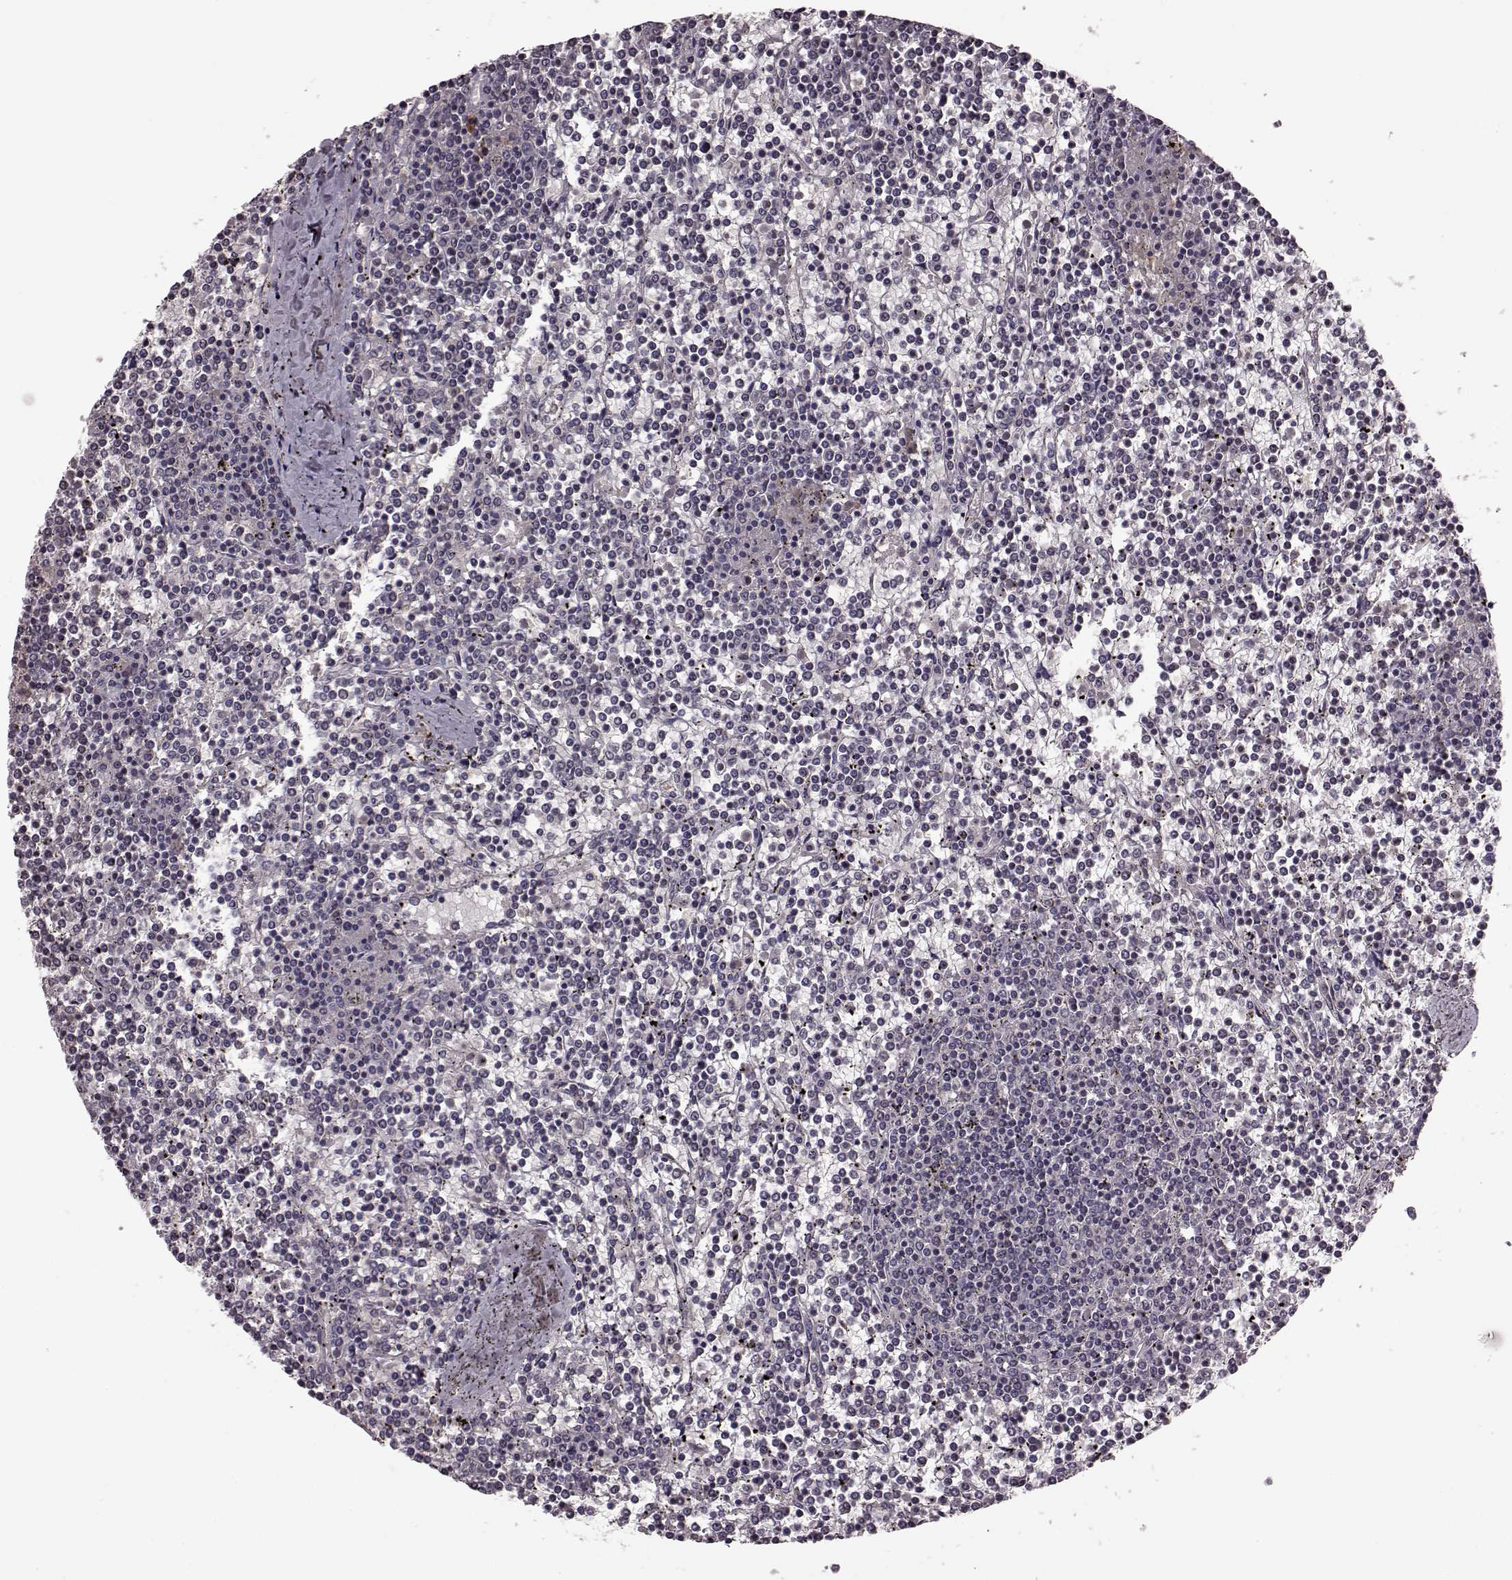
{"staining": {"intensity": "negative", "quantity": "none", "location": "none"}, "tissue": "lymphoma", "cell_type": "Tumor cells", "image_type": "cancer", "snomed": [{"axis": "morphology", "description": "Malignant lymphoma, non-Hodgkin's type, Low grade"}, {"axis": "topography", "description": "Spleen"}], "caption": "An immunohistochemistry (IHC) micrograph of low-grade malignant lymphoma, non-Hodgkin's type is shown. There is no staining in tumor cells of low-grade malignant lymphoma, non-Hodgkin's type.", "gene": "NRL", "patient": {"sex": "female", "age": 19}}